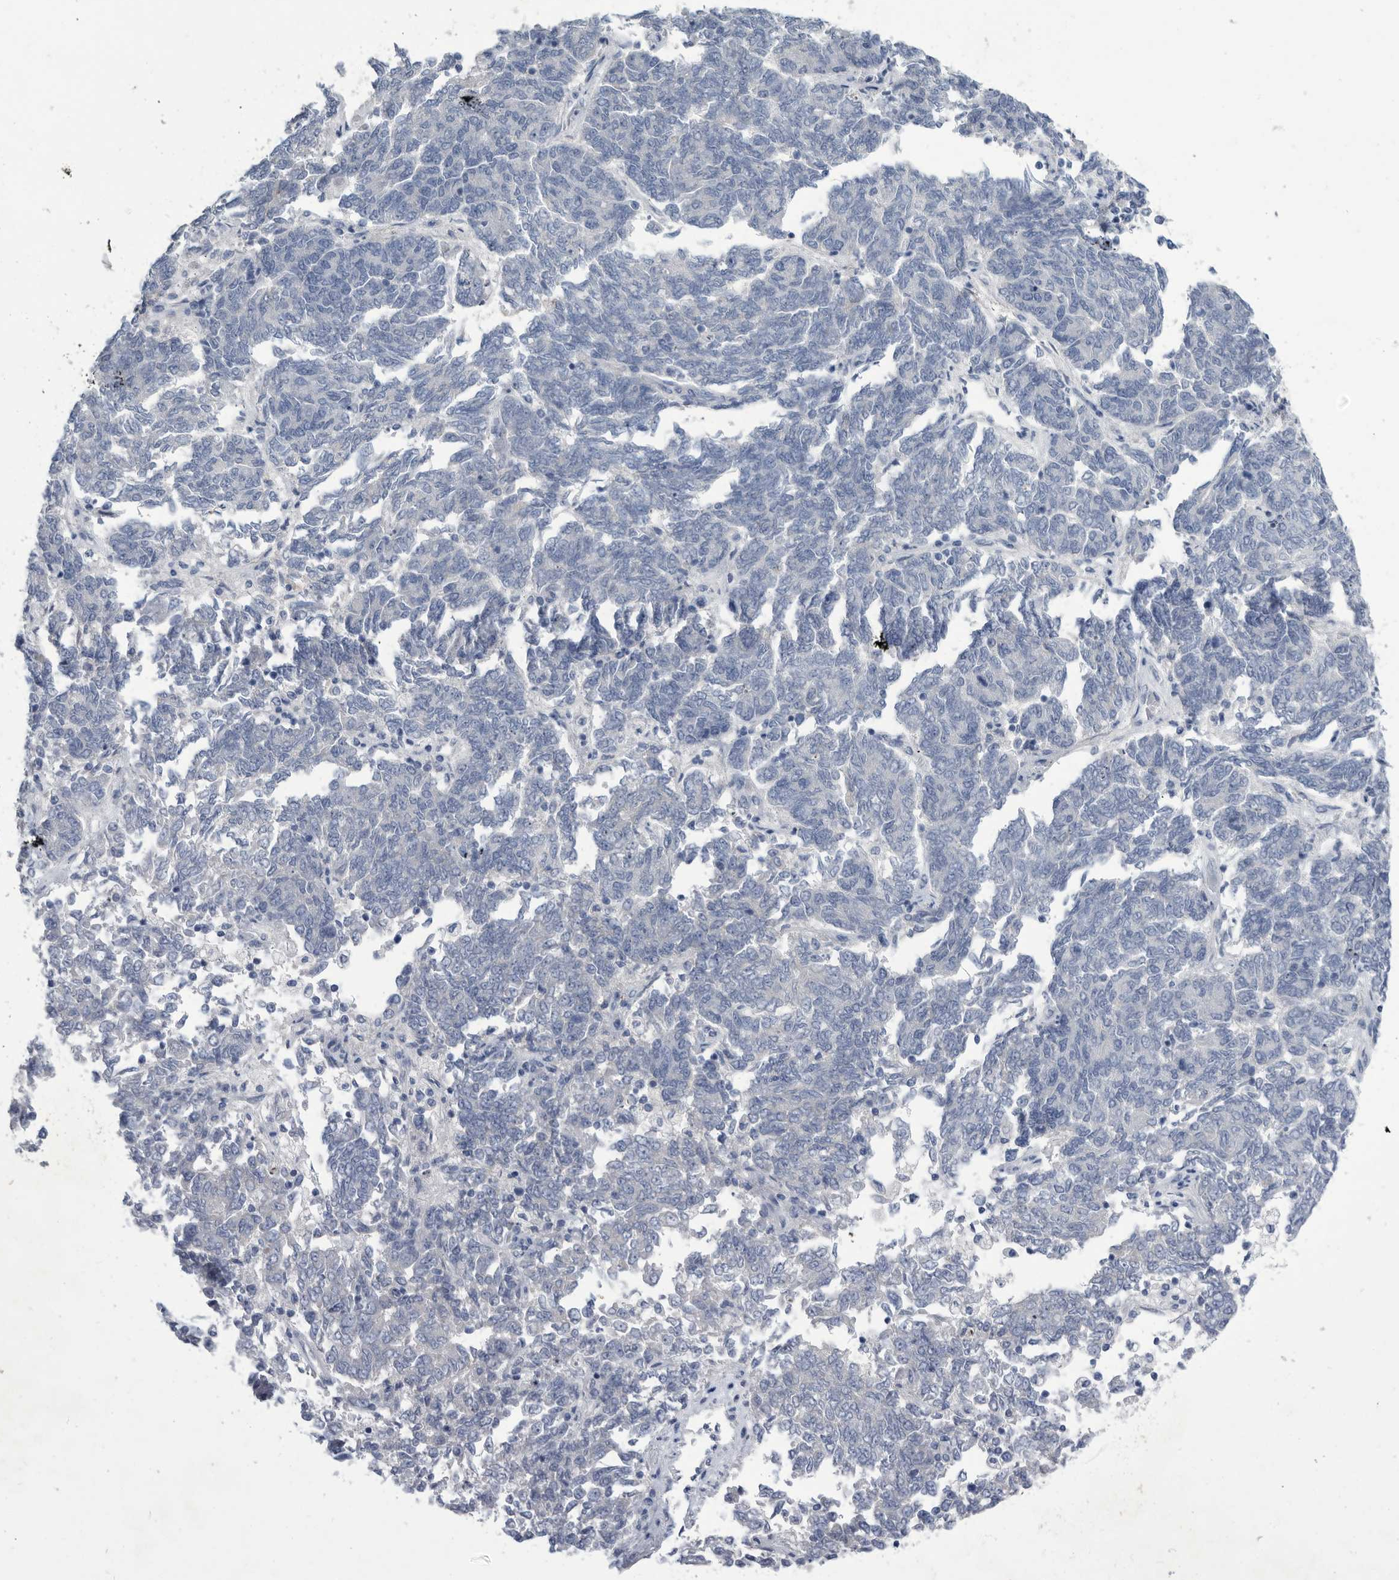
{"staining": {"intensity": "negative", "quantity": "none", "location": "none"}, "tissue": "endometrial cancer", "cell_type": "Tumor cells", "image_type": "cancer", "snomed": [{"axis": "morphology", "description": "Adenocarcinoma, NOS"}, {"axis": "topography", "description": "Endometrium"}], "caption": "Adenocarcinoma (endometrial) was stained to show a protein in brown. There is no significant positivity in tumor cells. (Brightfield microscopy of DAB IHC at high magnification).", "gene": "BTBD6", "patient": {"sex": "female", "age": 80}}